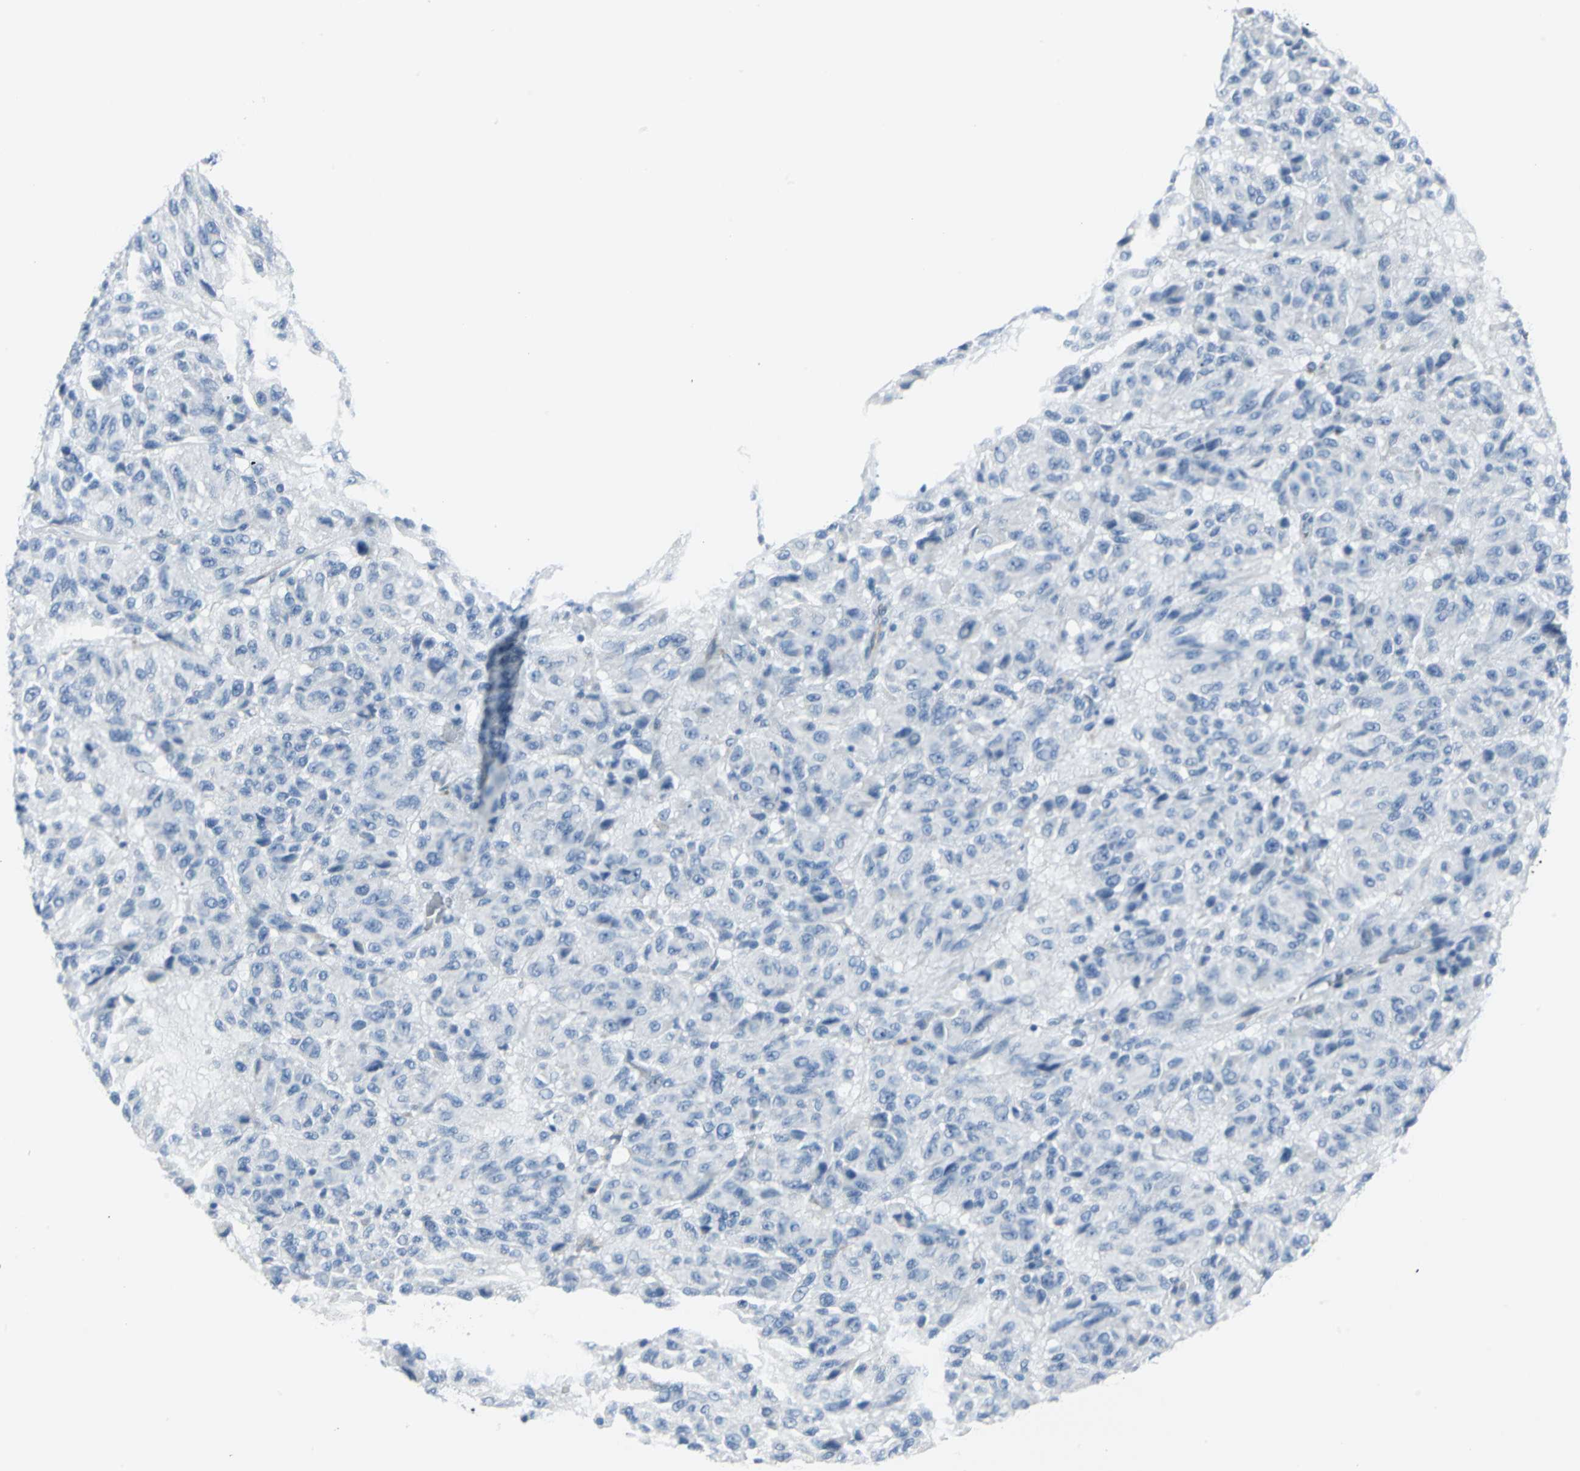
{"staining": {"intensity": "negative", "quantity": "none", "location": "none"}, "tissue": "melanoma", "cell_type": "Tumor cells", "image_type": "cancer", "snomed": [{"axis": "morphology", "description": "Malignant melanoma, Metastatic site"}, {"axis": "topography", "description": "Lung"}], "caption": "Human malignant melanoma (metastatic site) stained for a protein using immunohistochemistry reveals no expression in tumor cells.", "gene": "CYB5A", "patient": {"sex": "male", "age": 64}}